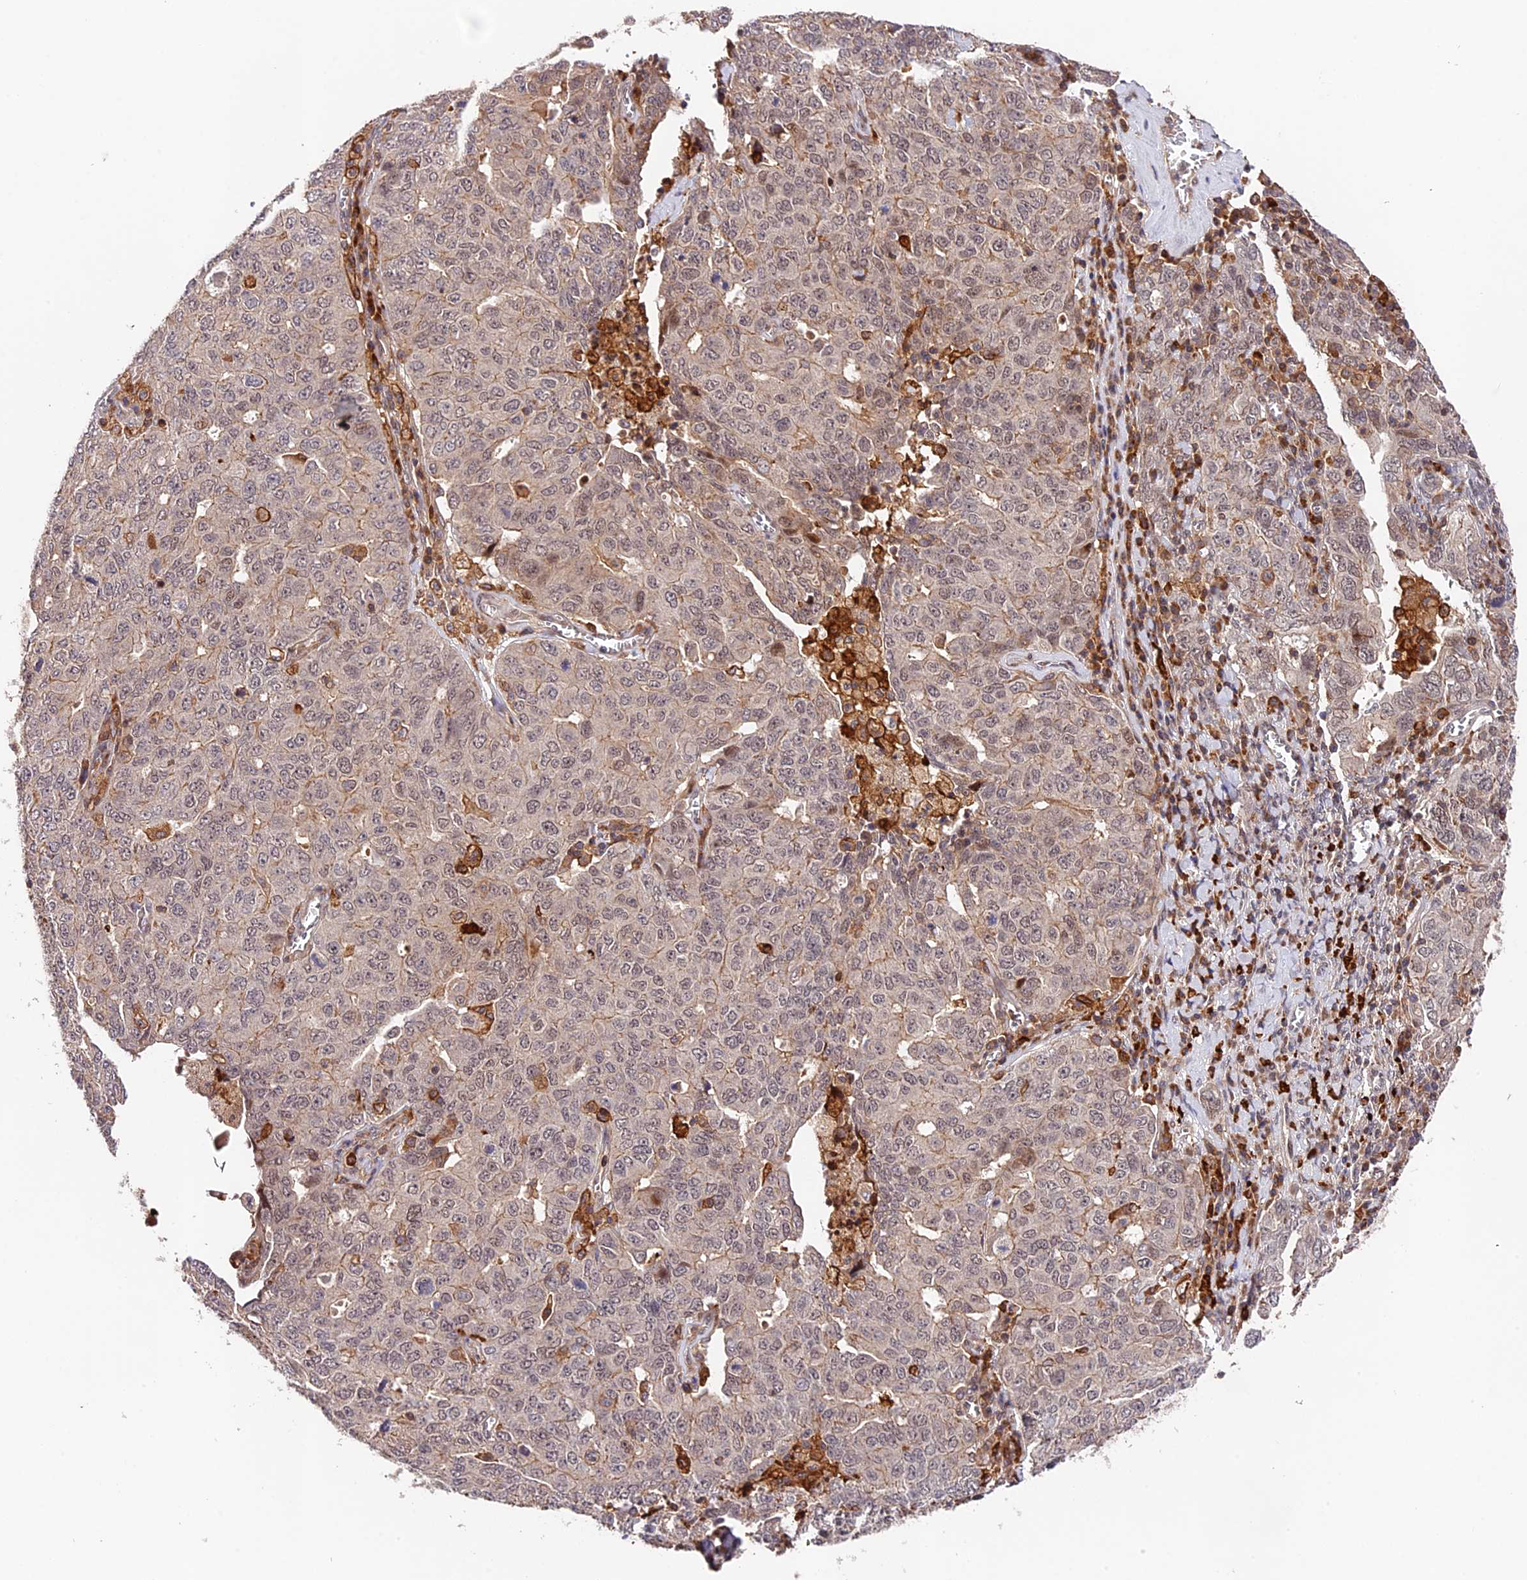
{"staining": {"intensity": "negative", "quantity": "none", "location": "none"}, "tissue": "ovarian cancer", "cell_type": "Tumor cells", "image_type": "cancer", "snomed": [{"axis": "morphology", "description": "Carcinoma, endometroid"}, {"axis": "topography", "description": "Ovary"}], "caption": "Immunohistochemistry photomicrograph of human ovarian cancer stained for a protein (brown), which reveals no staining in tumor cells.", "gene": "CACNA1H", "patient": {"sex": "female", "age": 62}}